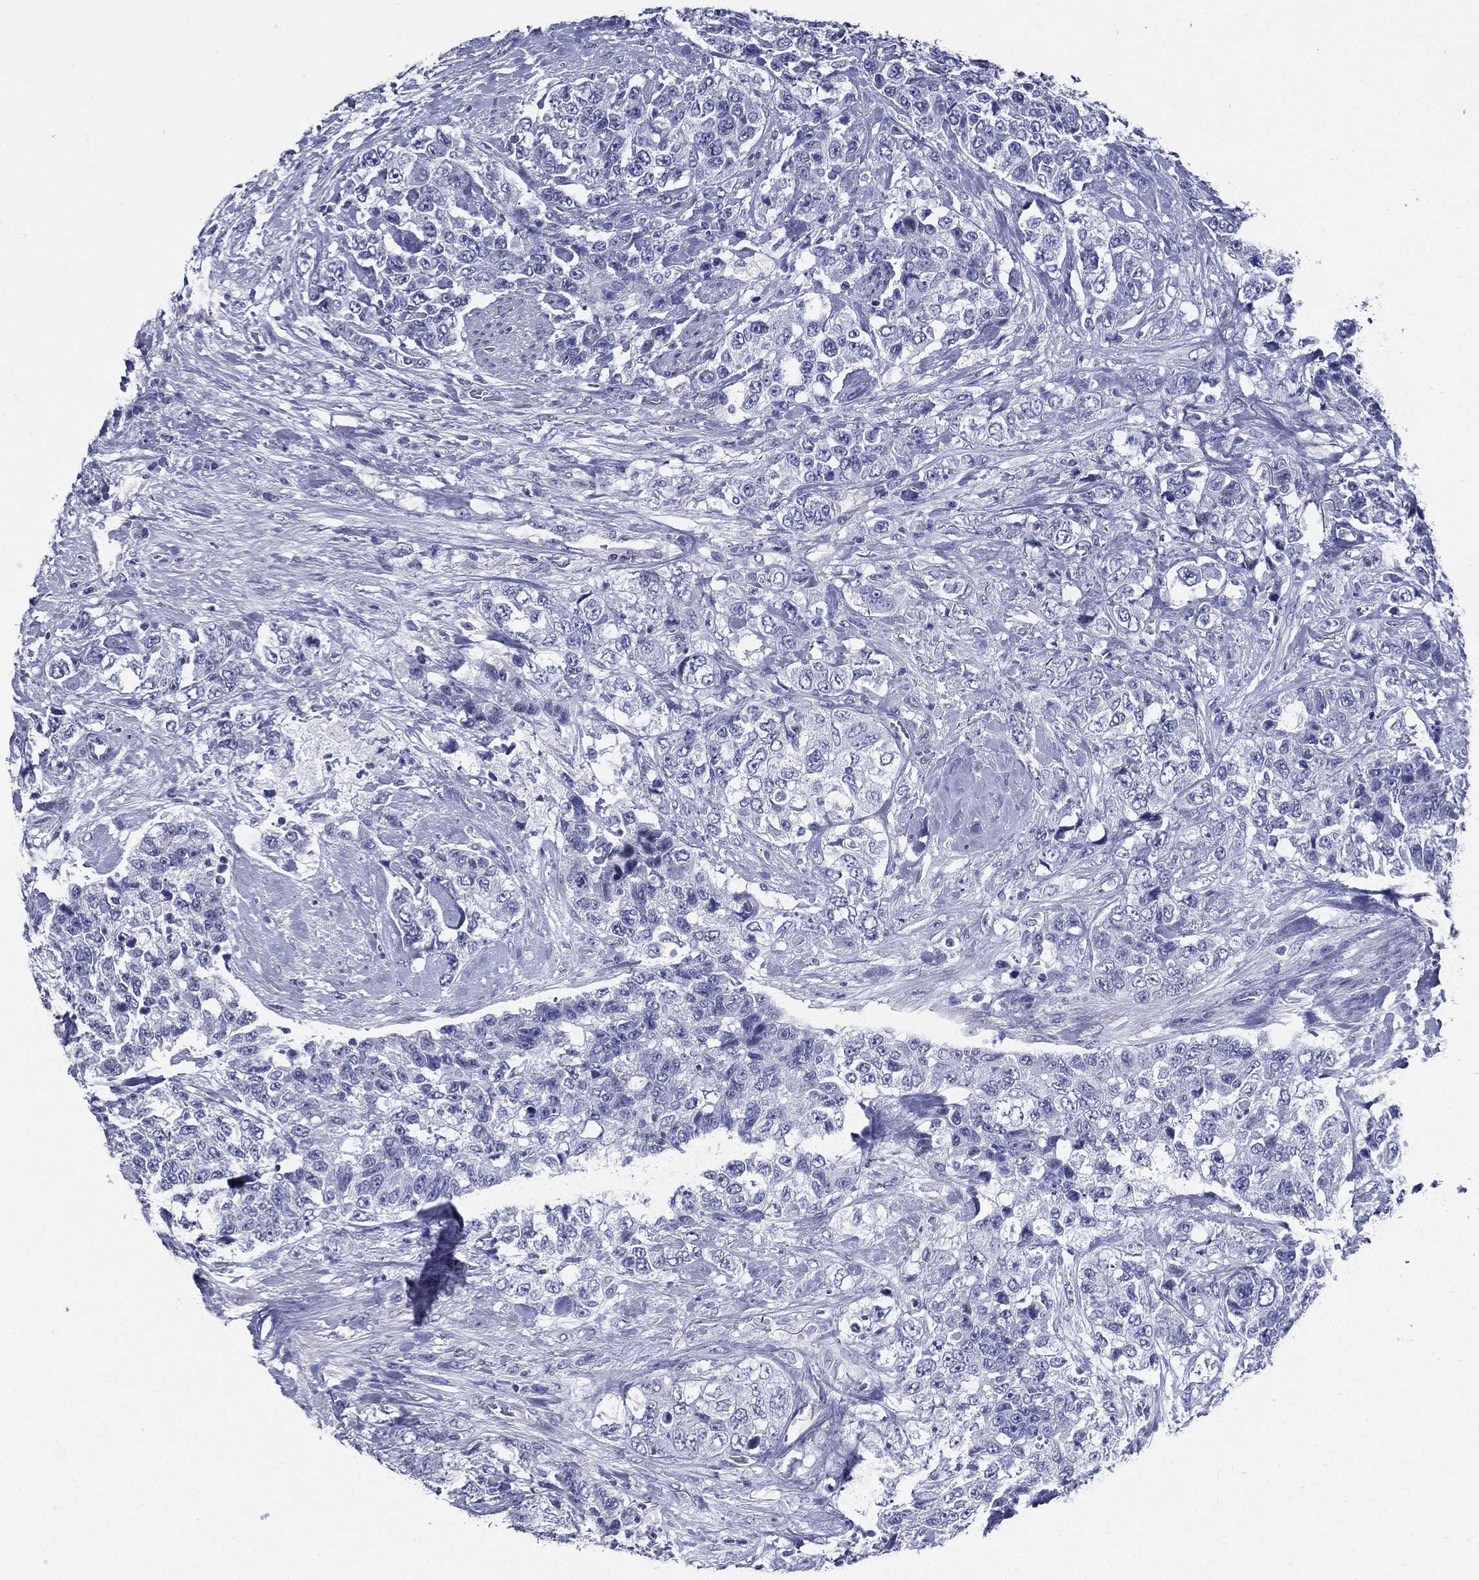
{"staining": {"intensity": "negative", "quantity": "none", "location": "none"}, "tissue": "urothelial cancer", "cell_type": "Tumor cells", "image_type": "cancer", "snomed": [{"axis": "morphology", "description": "Urothelial carcinoma, High grade"}, {"axis": "topography", "description": "Urinary bladder"}], "caption": "Immunohistochemical staining of urothelial cancer displays no significant positivity in tumor cells. (DAB immunohistochemistry, high magnification).", "gene": "DPYS", "patient": {"sex": "female", "age": 78}}